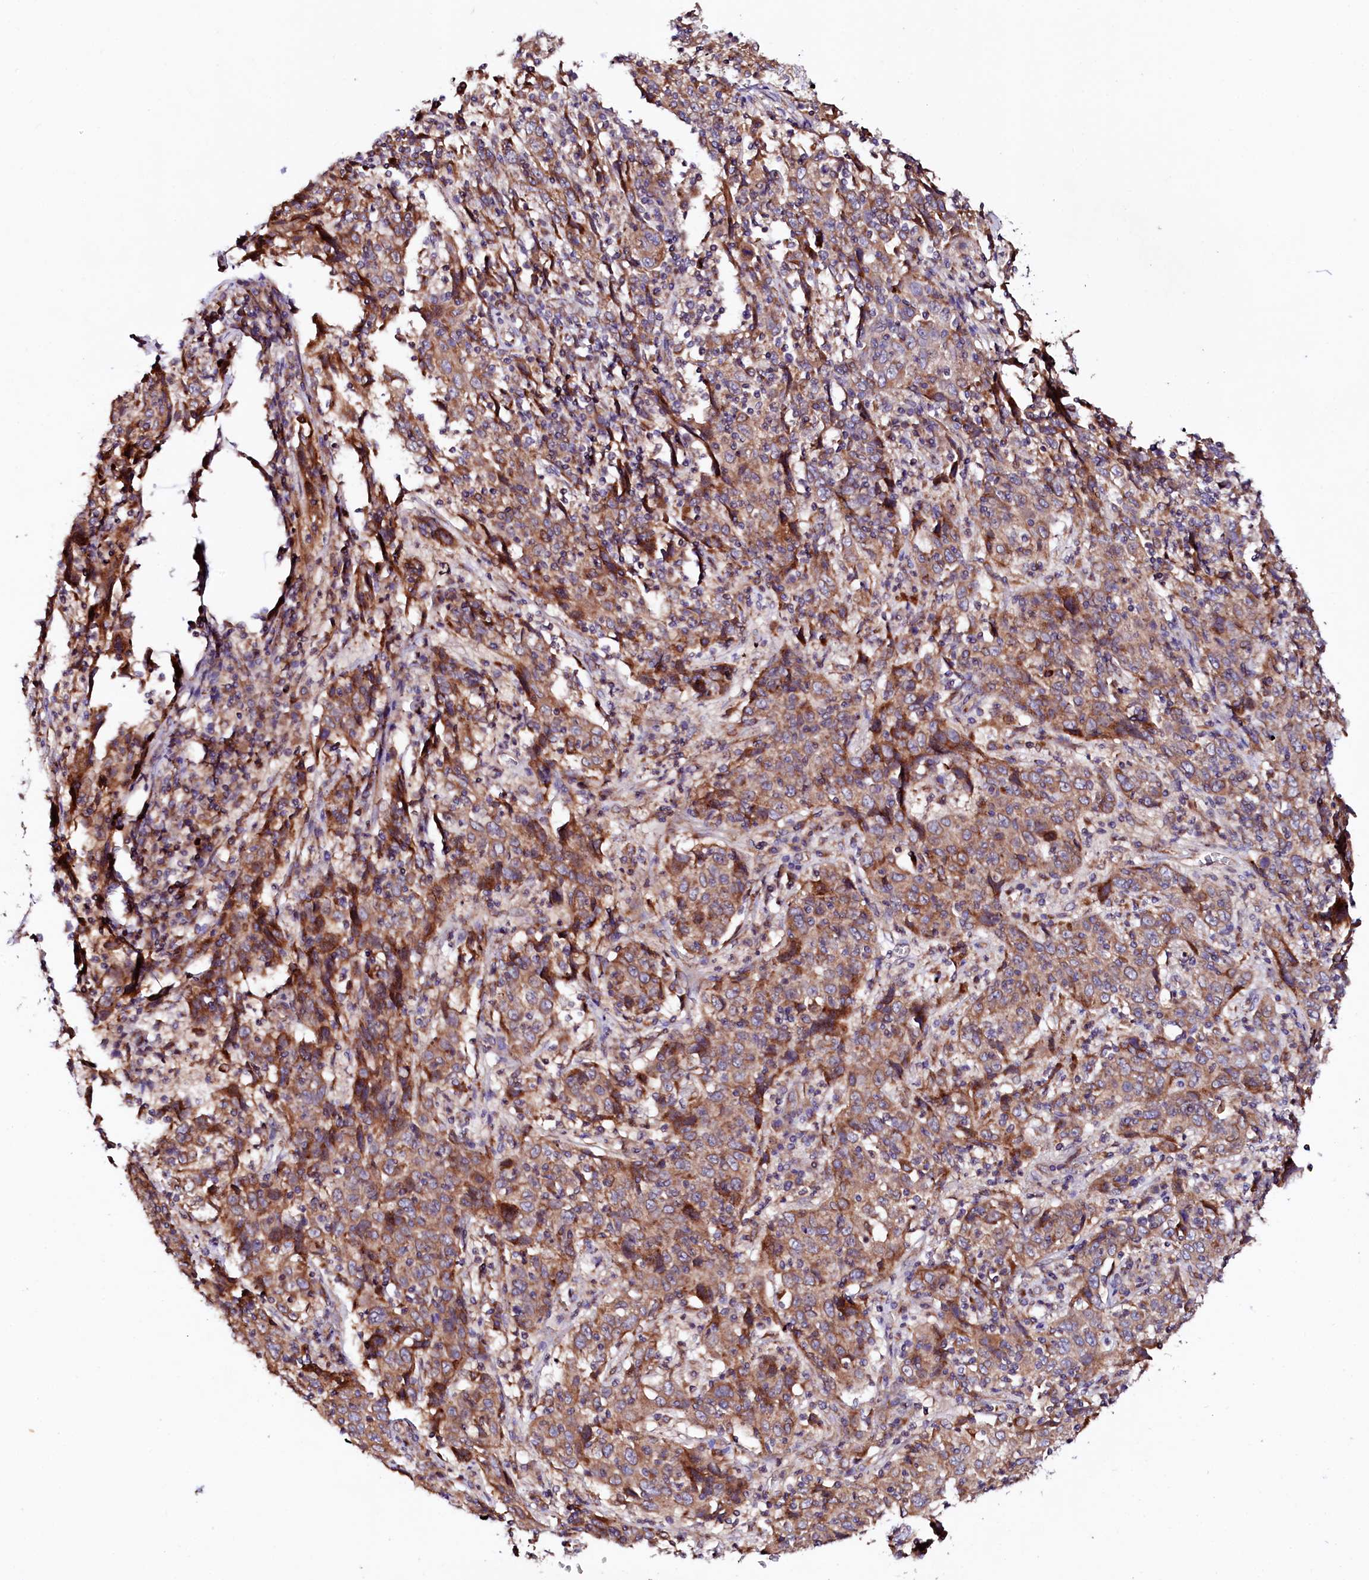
{"staining": {"intensity": "moderate", "quantity": ">75%", "location": "cytoplasmic/membranous"}, "tissue": "cervical cancer", "cell_type": "Tumor cells", "image_type": "cancer", "snomed": [{"axis": "morphology", "description": "Squamous cell carcinoma, NOS"}, {"axis": "topography", "description": "Cervix"}], "caption": "Immunohistochemistry (IHC) of human cervical cancer reveals medium levels of moderate cytoplasmic/membranous expression in approximately >75% of tumor cells.", "gene": "UBE3C", "patient": {"sex": "female", "age": 46}}